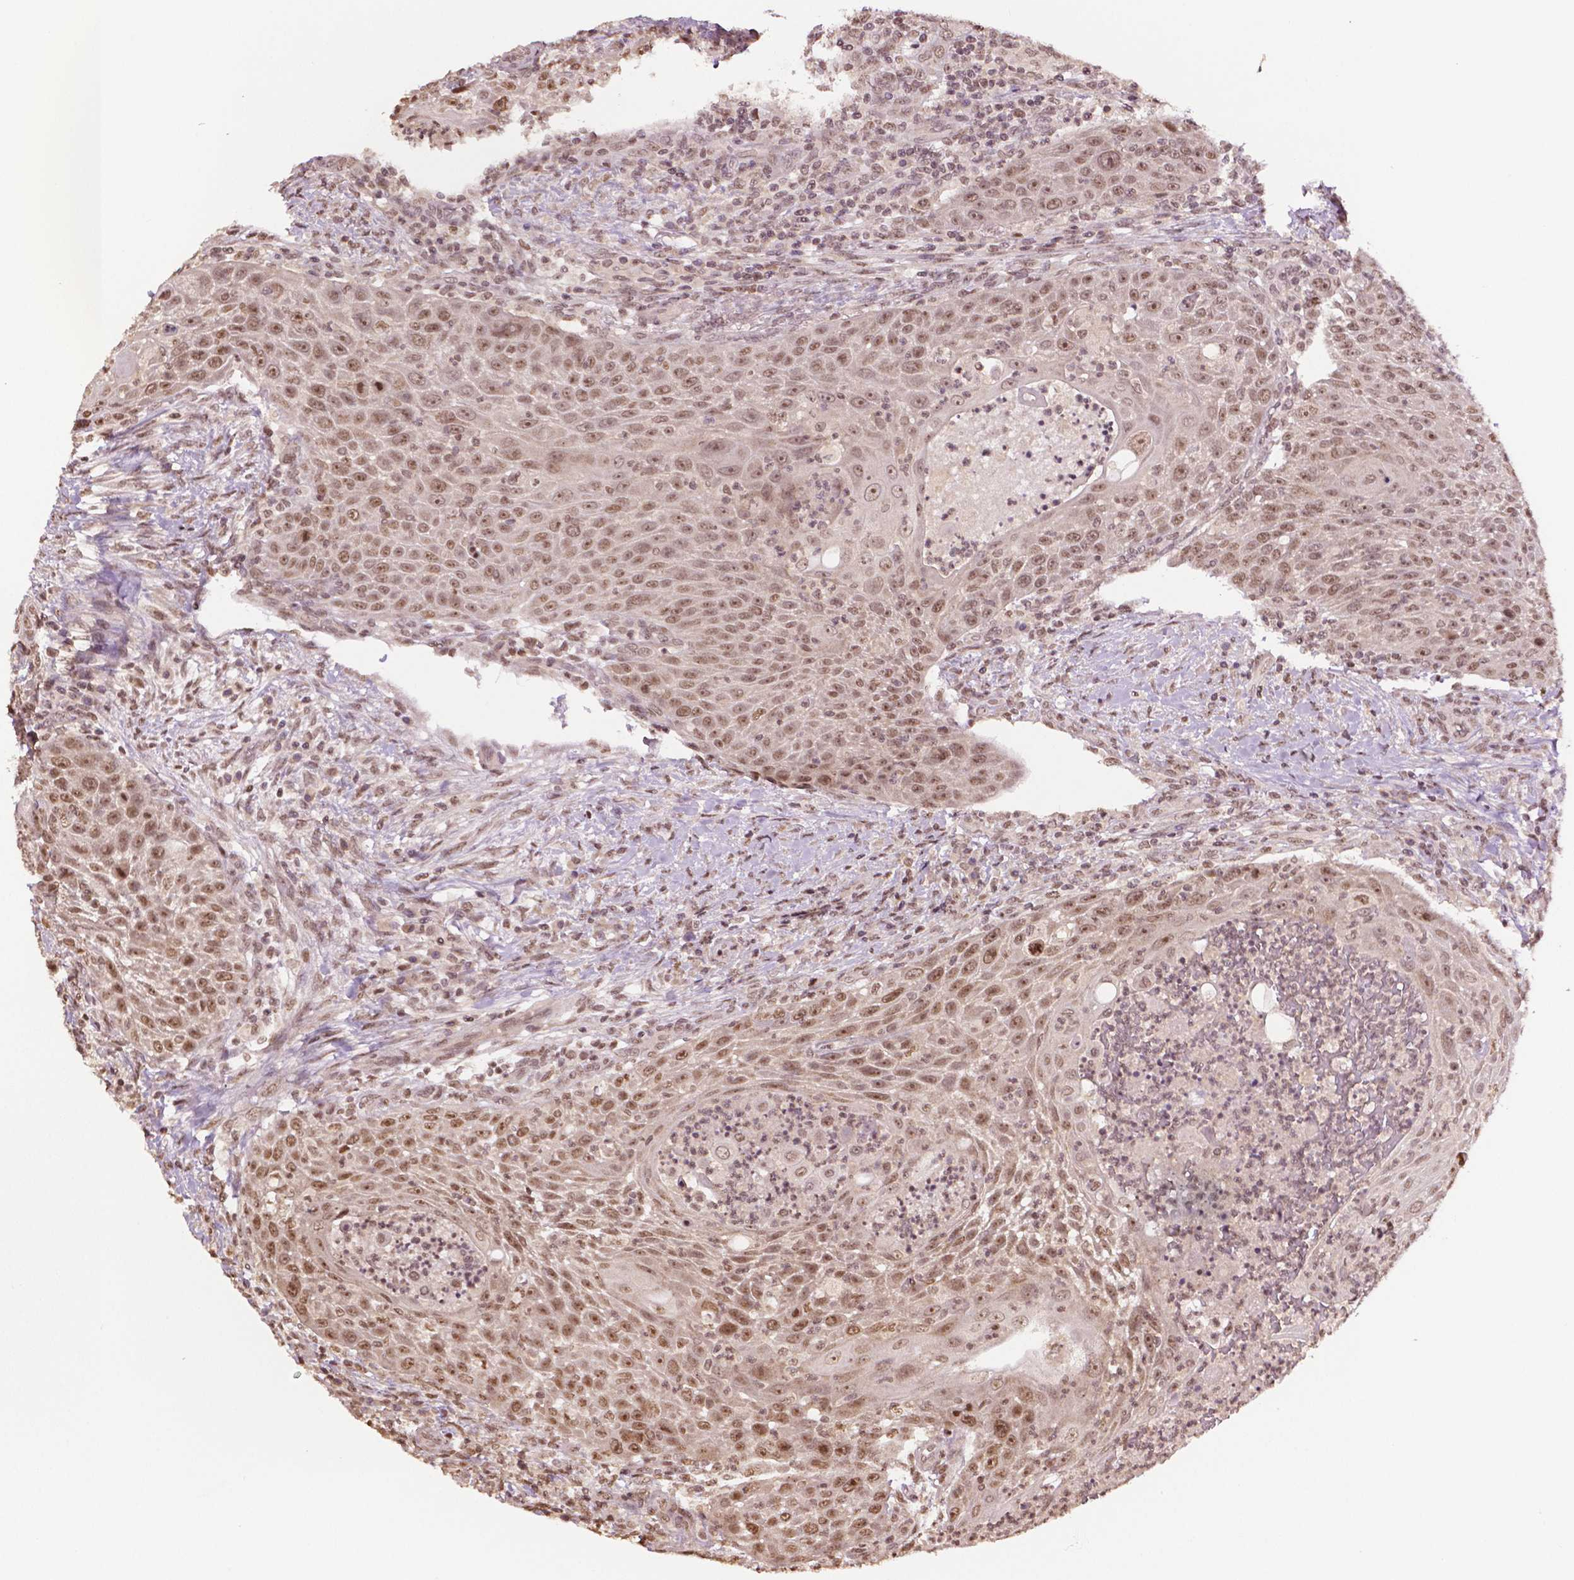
{"staining": {"intensity": "moderate", "quantity": ">75%", "location": "nuclear"}, "tissue": "head and neck cancer", "cell_type": "Tumor cells", "image_type": "cancer", "snomed": [{"axis": "morphology", "description": "Squamous cell carcinoma, NOS"}, {"axis": "topography", "description": "Head-Neck"}], "caption": "Moderate nuclear expression is appreciated in about >75% of tumor cells in head and neck cancer.", "gene": "DEK", "patient": {"sex": "male", "age": 69}}